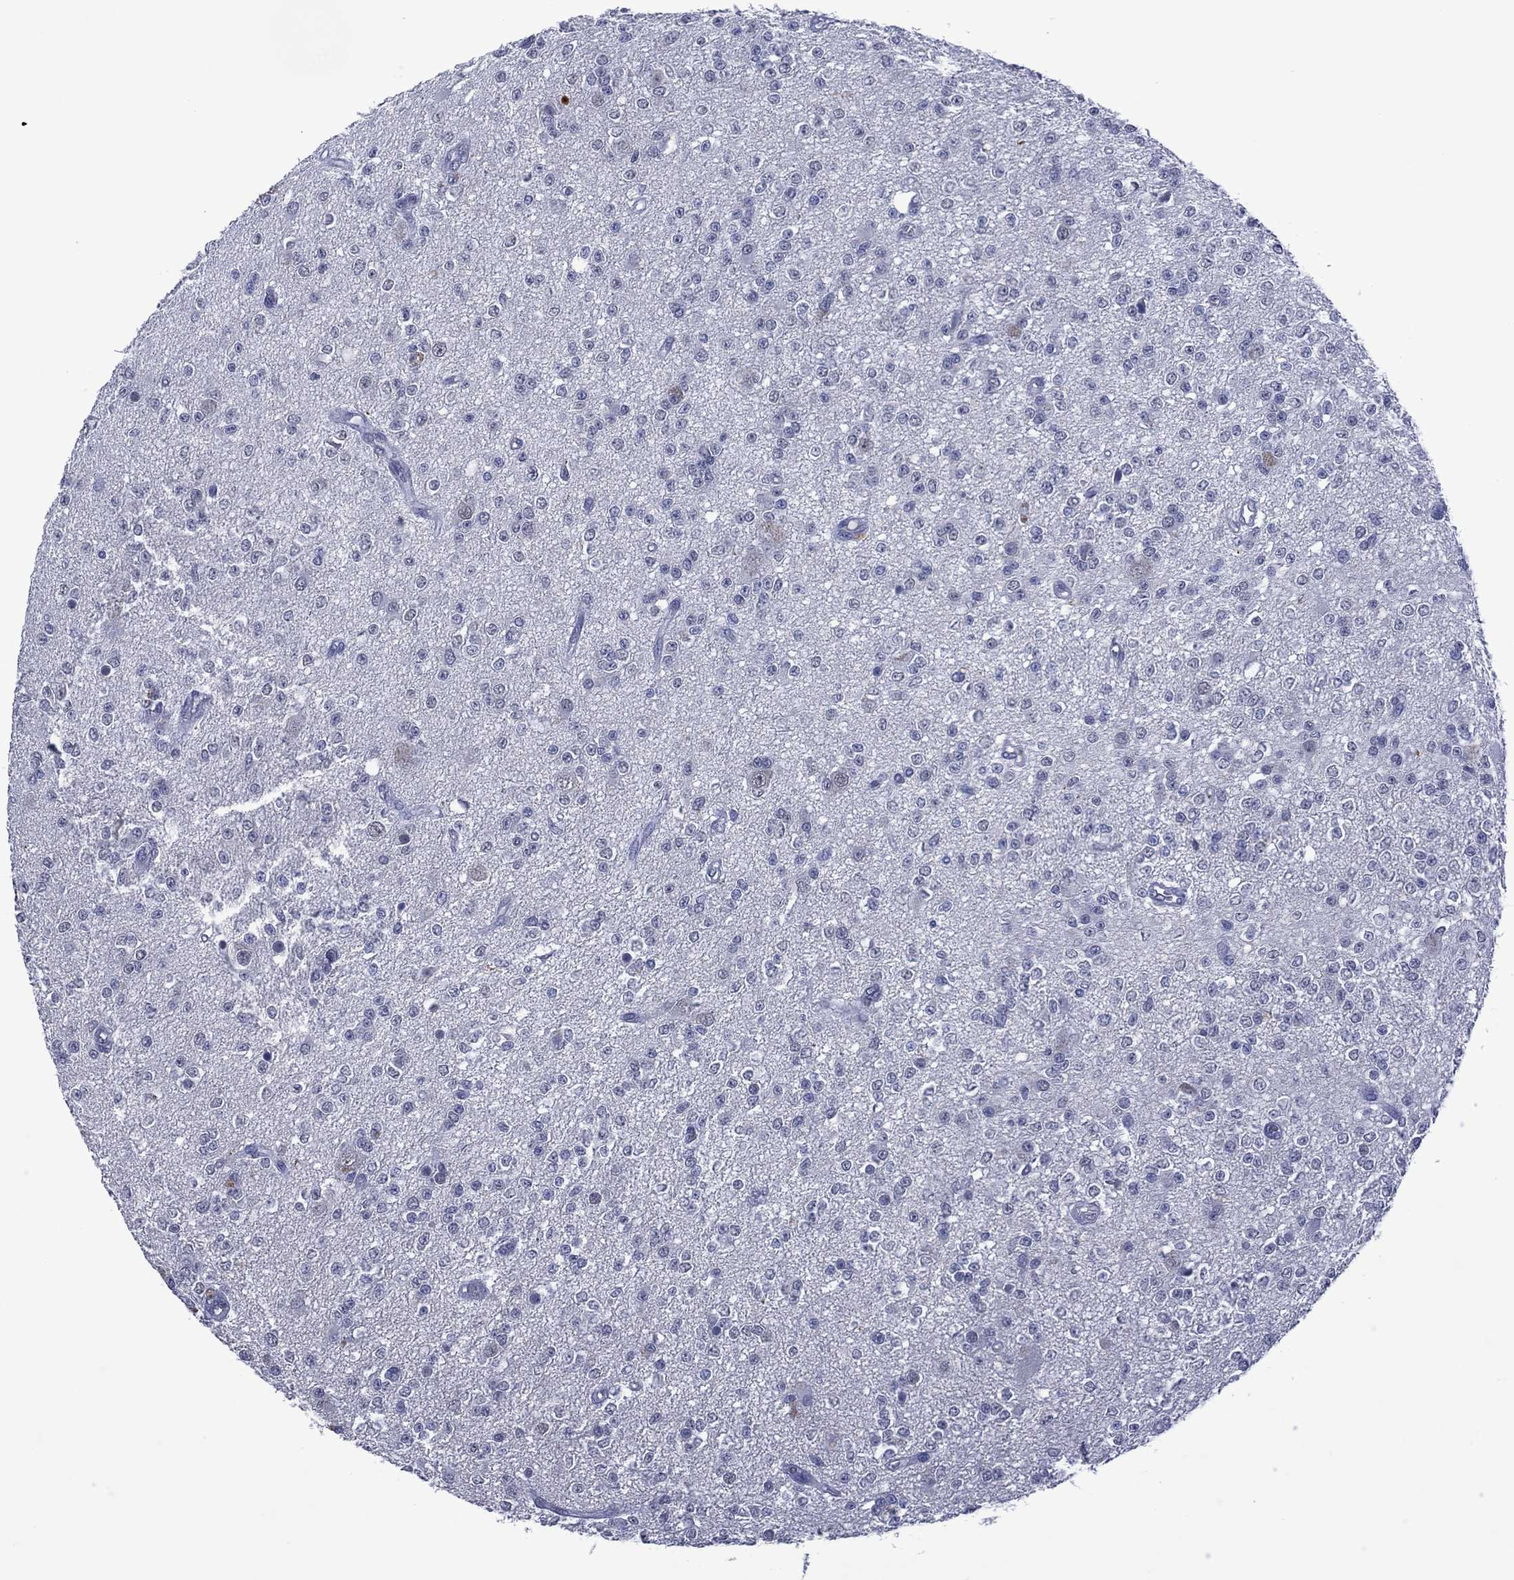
{"staining": {"intensity": "negative", "quantity": "none", "location": "none"}, "tissue": "glioma", "cell_type": "Tumor cells", "image_type": "cancer", "snomed": [{"axis": "morphology", "description": "Glioma, malignant, Low grade"}, {"axis": "topography", "description": "Brain"}], "caption": "Immunohistochemistry (IHC) of low-grade glioma (malignant) shows no staining in tumor cells.", "gene": "ASB10", "patient": {"sex": "female", "age": 45}}